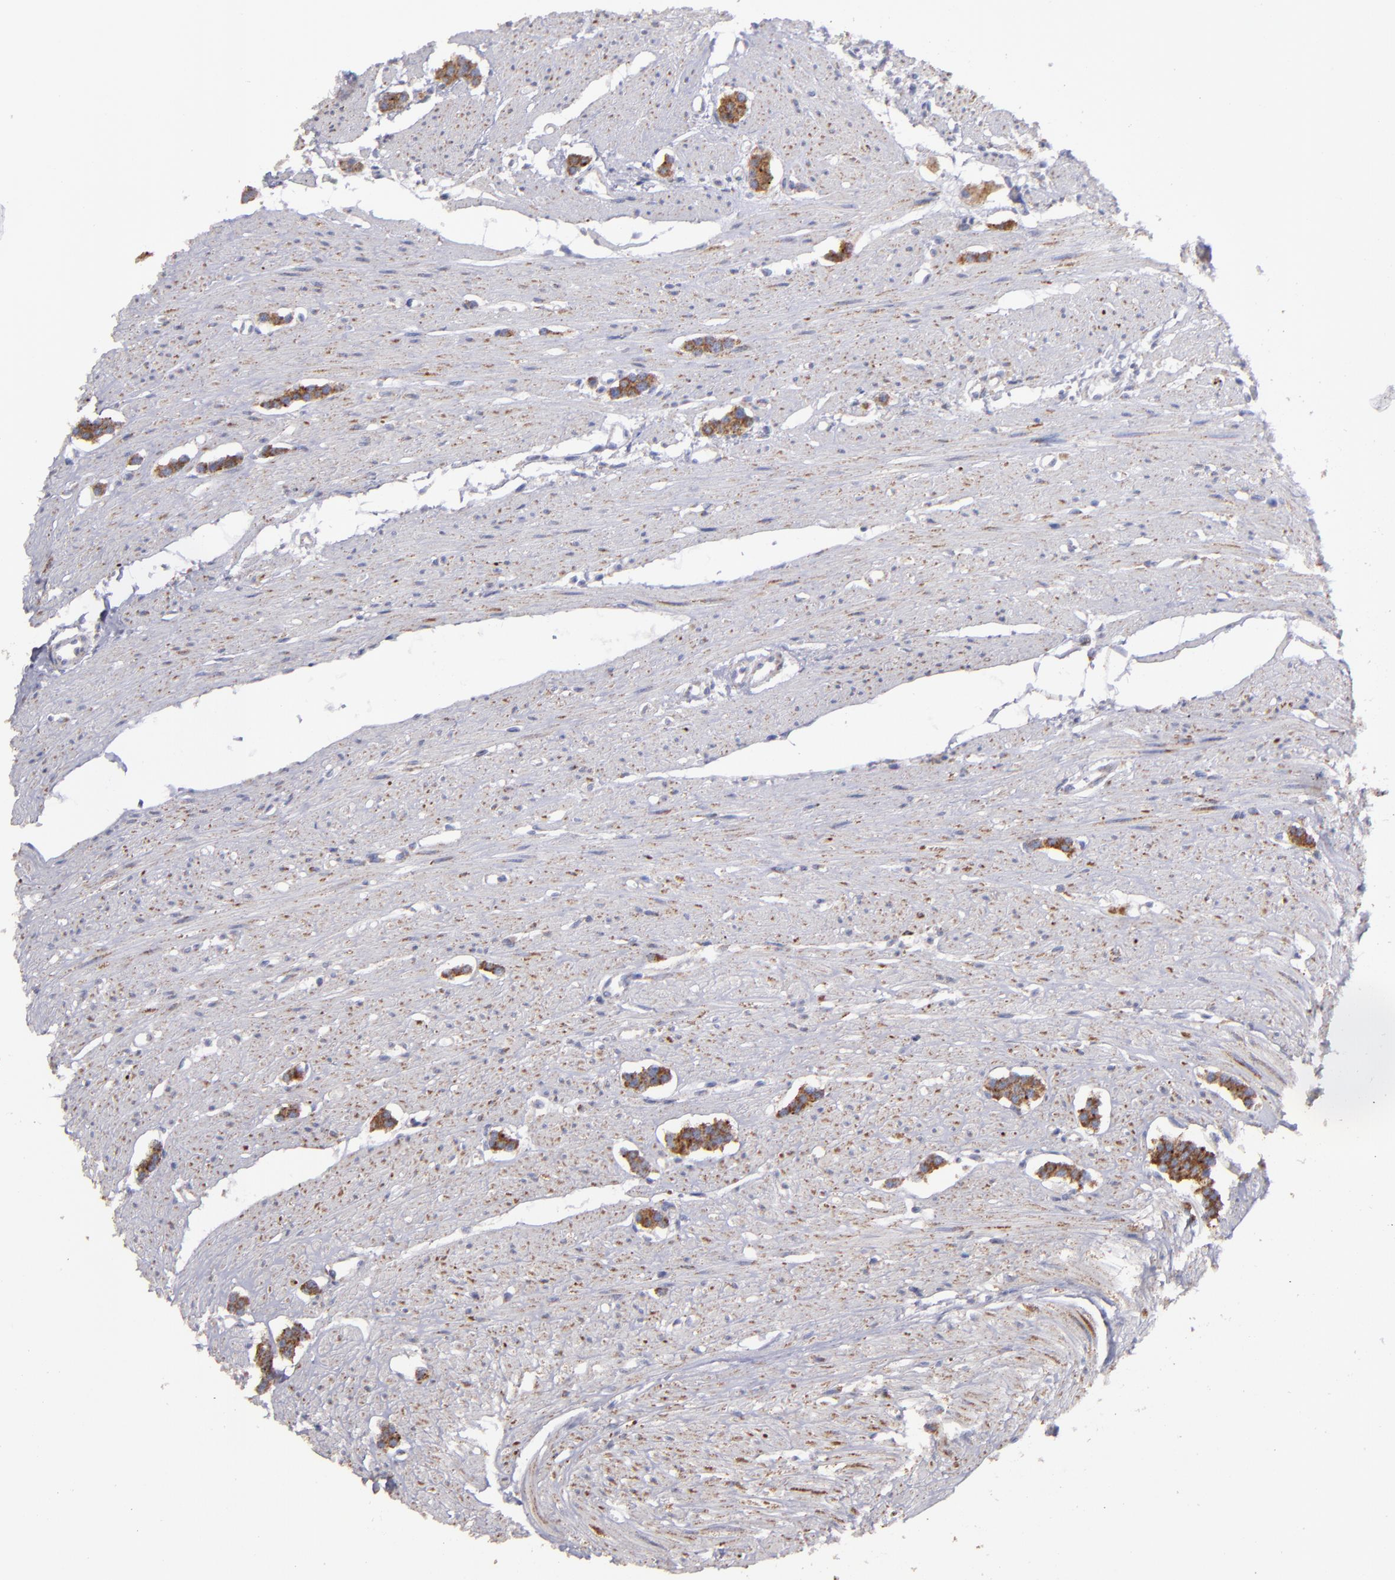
{"staining": {"intensity": "strong", "quantity": ">75%", "location": "cytoplasmic/membranous"}, "tissue": "carcinoid", "cell_type": "Tumor cells", "image_type": "cancer", "snomed": [{"axis": "morphology", "description": "Carcinoid, malignant, NOS"}, {"axis": "topography", "description": "Small intestine"}], "caption": "About >75% of tumor cells in human carcinoid demonstrate strong cytoplasmic/membranous protein positivity as visualized by brown immunohistochemical staining.", "gene": "CLTA", "patient": {"sex": "male", "age": 60}}